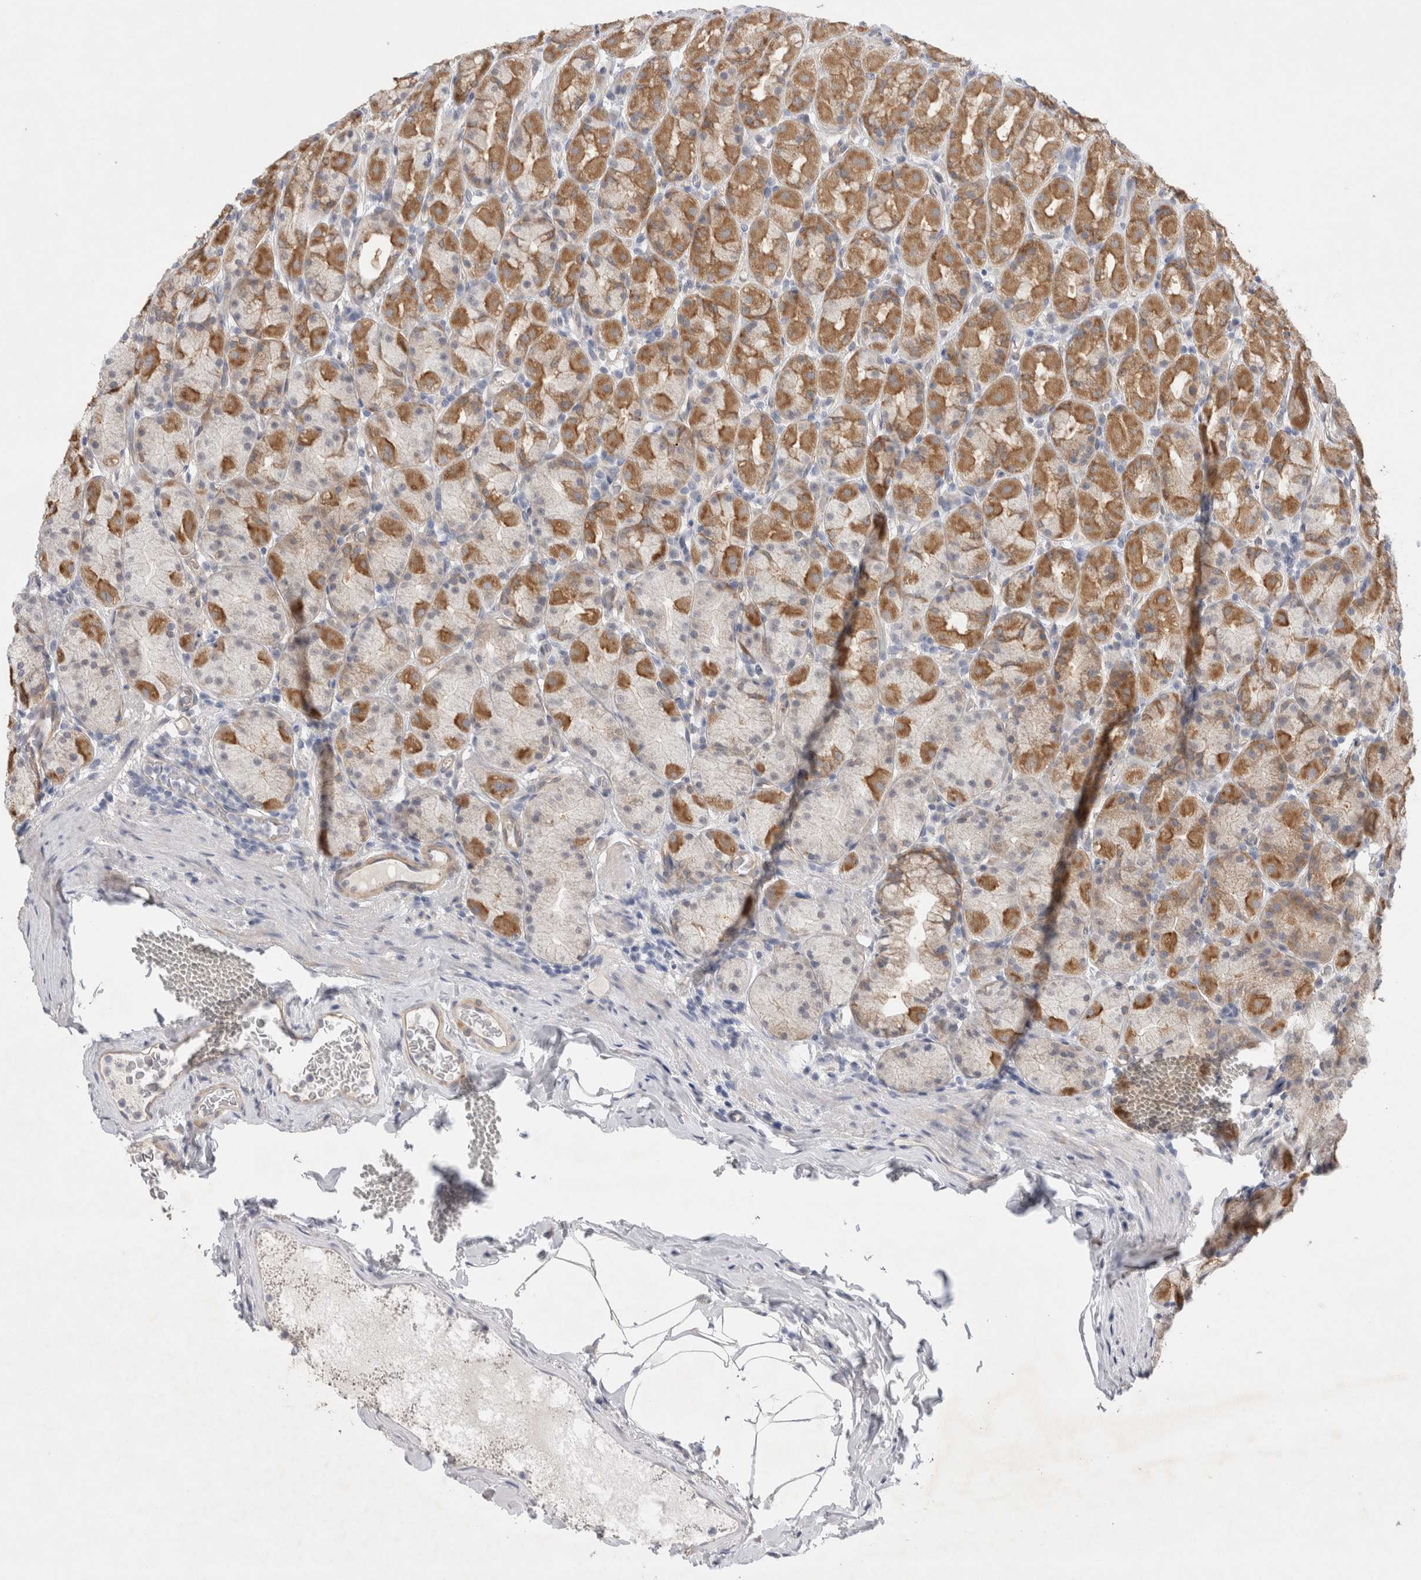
{"staining": {"intensity": "moderate", "quantity": ">75%", "location": "cytoplasmic/membranous"}, "tissue": "stomach", "cell_type": "Glandular cells", "image_type": "normal", "snomed": [{"axis": "morphology", "description": "Normal tissue, NOS"}, {"axis": "topography", "description": "Stomach, upper"}], "caption": "IHC histopathology image of benign human stomach stained for a protein (brown), which shows medium levels of moderate cytoplasmic/membranous staining in approximately >75% of glandular cells.", "gene": "WIPF2", "patient": {"sex": "male", "age": 68}}